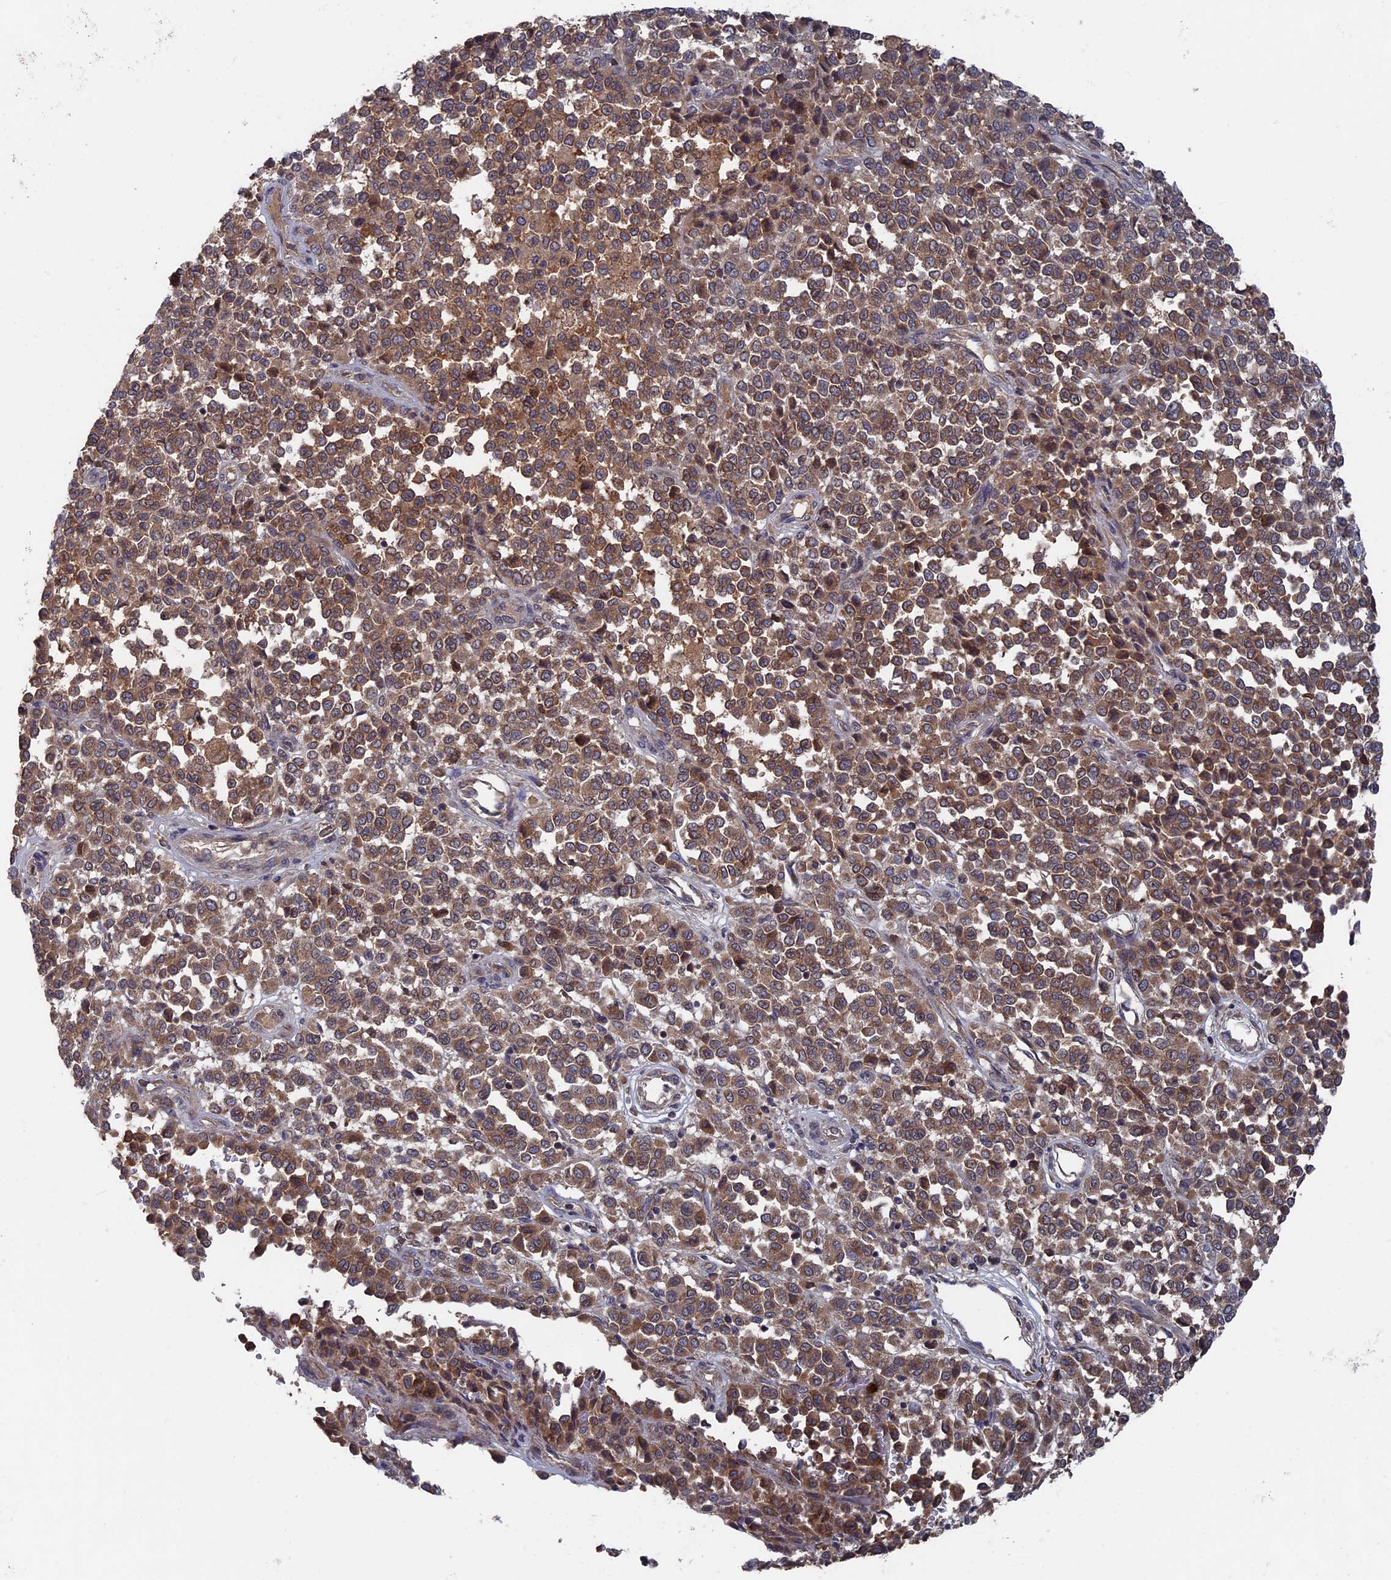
{"staining": {"intensity": "moderate", "quantity": ">75%", "location": "cytoplasmic/membranous"}, "tissue": "melanoma", "cell_type": "Tumor cells", "image_type": "cancer", "snomed": [{"axis": "morphology", "description": "Malignant melanoma, Metastatic site"}, {"axis": "topography", "description": "Pancreas"}], "caption": "Immunohistochemistry (IHC) photomicrograph of neoplastic tissue: melanoma stained using immunohistochemistry (IHC) displays medium levels of moderate protein expression localized specifically in the cytoplasmic/membranous of tumor cells, appearing as a cytoplasmic/membranous brown color.", "gene": "RAB15", "patient": {"sex": "female", "age": 30}}